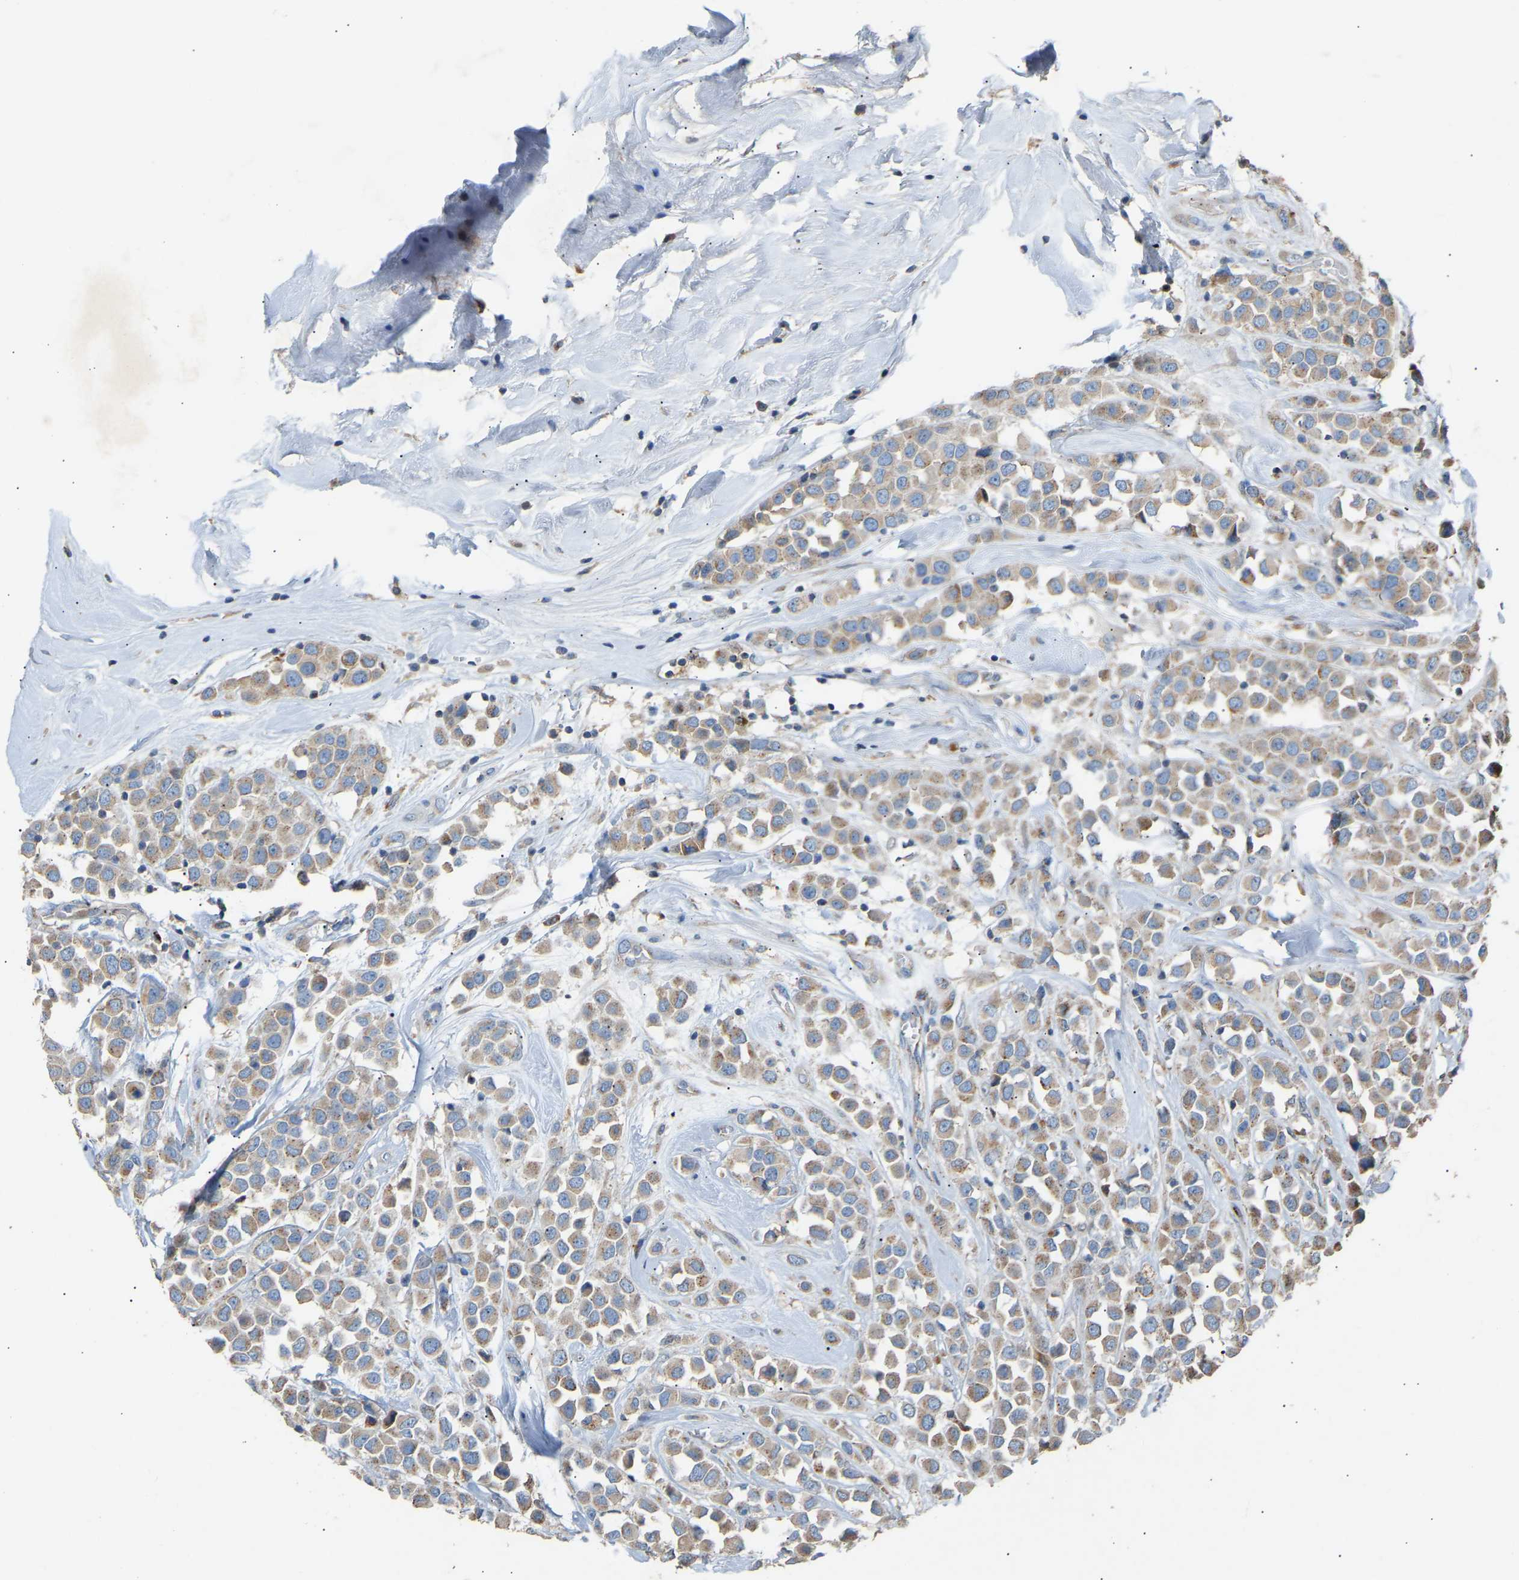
{"staining": {"intensity": "weak", "quantity": ">75%", "location": "cytoplasmic/membranous"}, "tissue": "breast cancer", "cell_type": "Tumor cells", "image_type": "cancer", "snomed": [{"axis": "morphology", "description": "Duct carcinoma"}, {"axis": "topography", "description": "Breast"}], "caption": "Weak cytoplasmic/membranous protein positivity is present in approximately >75% of tumor cells in breast cancer (intraductal carcinoma).", "gene": "RGP1", "patient": {"sex": "female", "age": 61}}